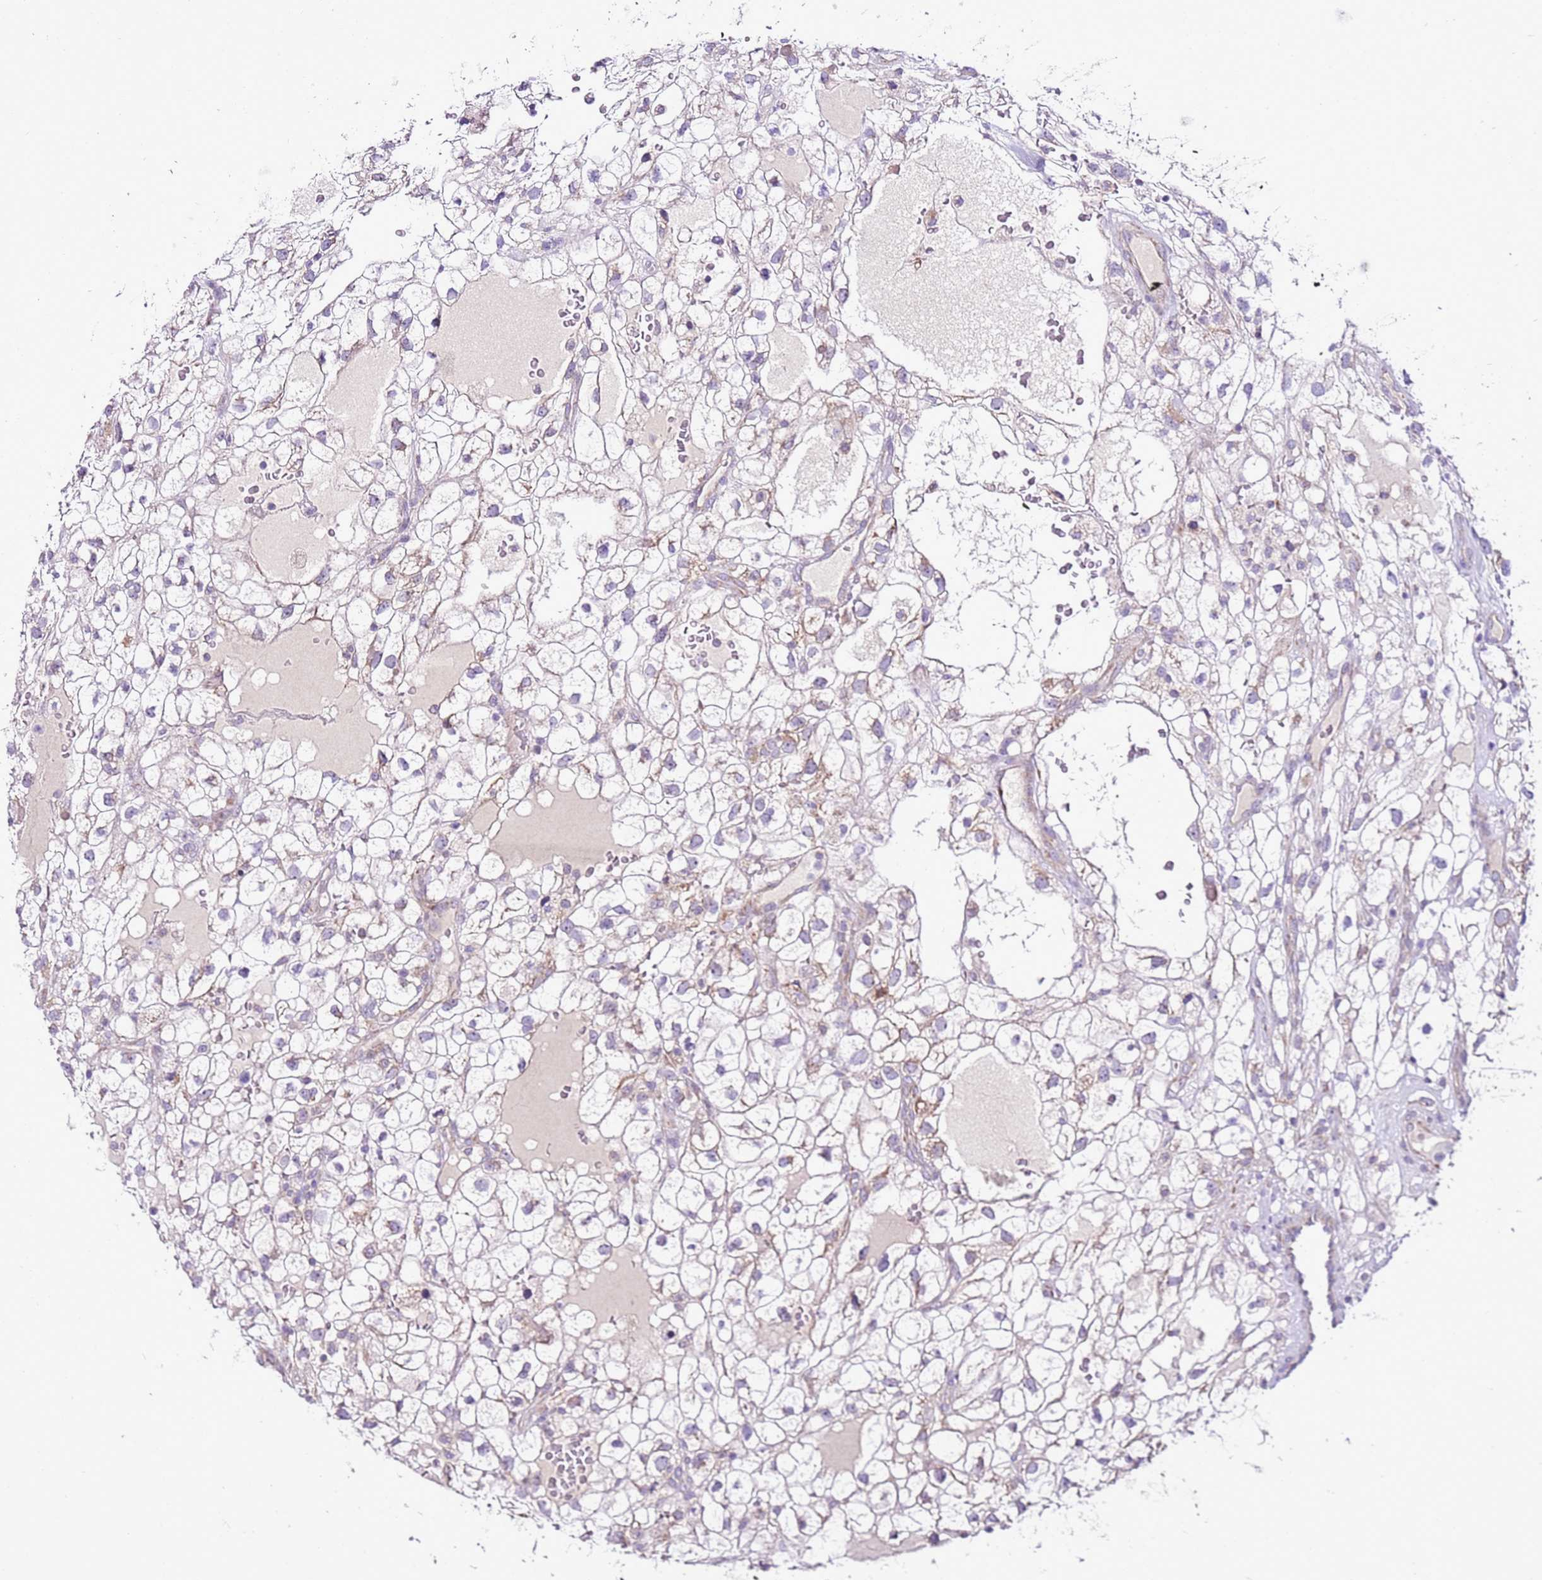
{"staining": {"intensity": "negative", "quantity": "none", "location": "none"}, "tissue": "renal cancer", "cell_type": "Tumor cells", "image_type": "cancer", "snomed": [{"axis": "morphology", "description": "Adenocarcinoma, NOS"}, {"axis": "topography", "description": "Kidney"}], "caption": "Tumor cells are negative for brown protein staining in renal adenocarcinoma.", "gene": "MRPL36", "patient": {"sex": "male", "age": 59}}